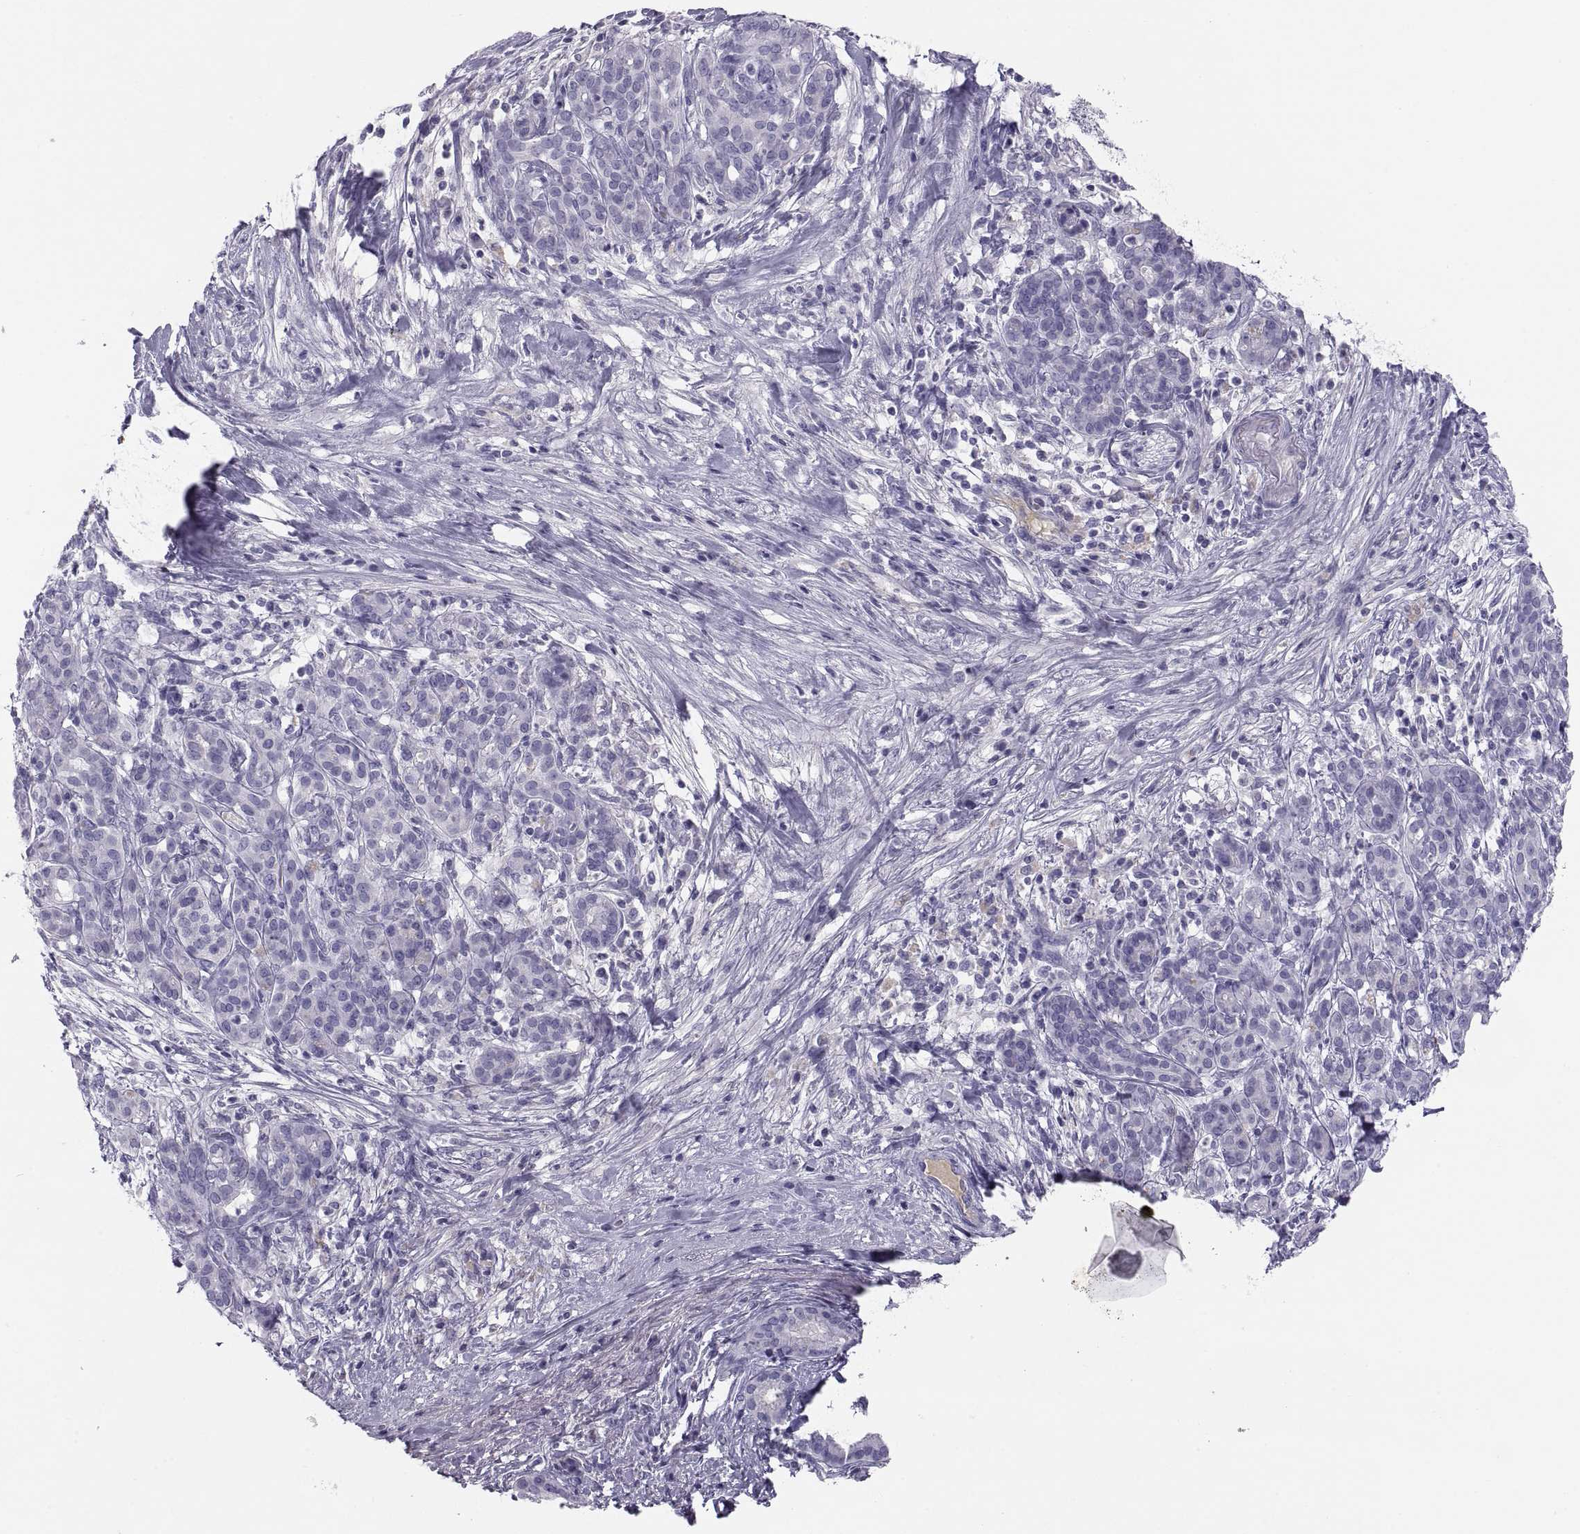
{"staining": {"intensity": "negative", "quantity": "none", "location": "none"}, "tissue": "pancreatic cancer", "cell_type": "Tumor cells", "image_type": "cancer", "snomed": [{"axis": "morphology", "description": "Adenocarcinoma, NOS"}, {"axis": "topography", "description": "Pancreas"}], "caption": "IHC of human pancreatic cancer shows no positivity in tumor cells.", "gene": "MAGEB2", "patient": {"sex": "male", "age": 44}}